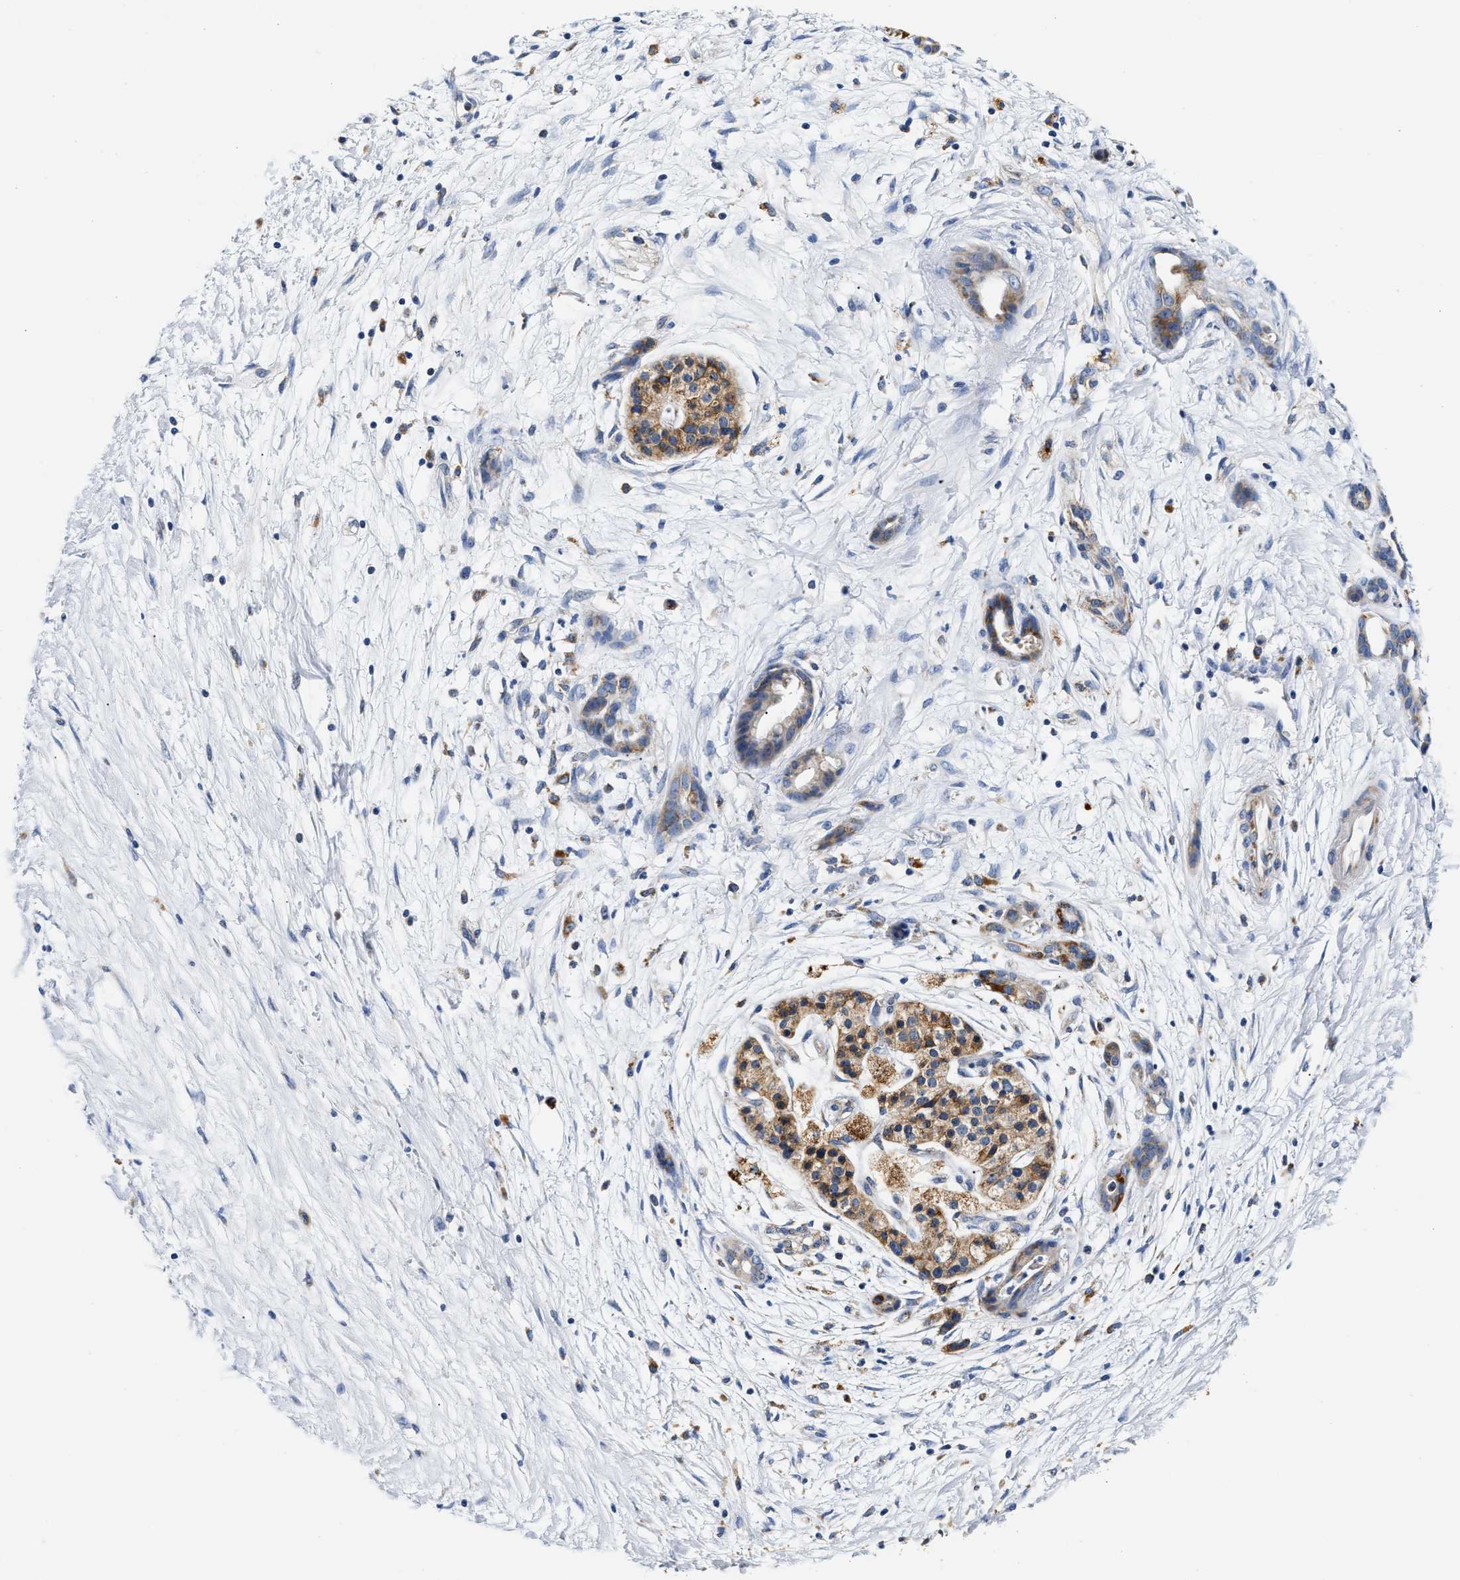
{"staining": {"intensity": "weak", "quantity": ">75%", "location": "cytoplasmic/membranous"}, "tissue": "pancreatic cancer", "cell_type": "Tumor cells", "image_type": "cancer", "snomed": [{"axis": "morphology", "description": "Adenocarcinoma, NOS"}, {"axis": "topography", "description": "Pancreas"}], "caption": "Weak cytoplasmic/membranous expression for a protein is seen in approximately >75% of tumor cells of adenocarcinoma (pancreatic) using immunohistochemistry (IHC).", "gene": "ACADVL", "patient": {"sex": "female", "age": 77}}